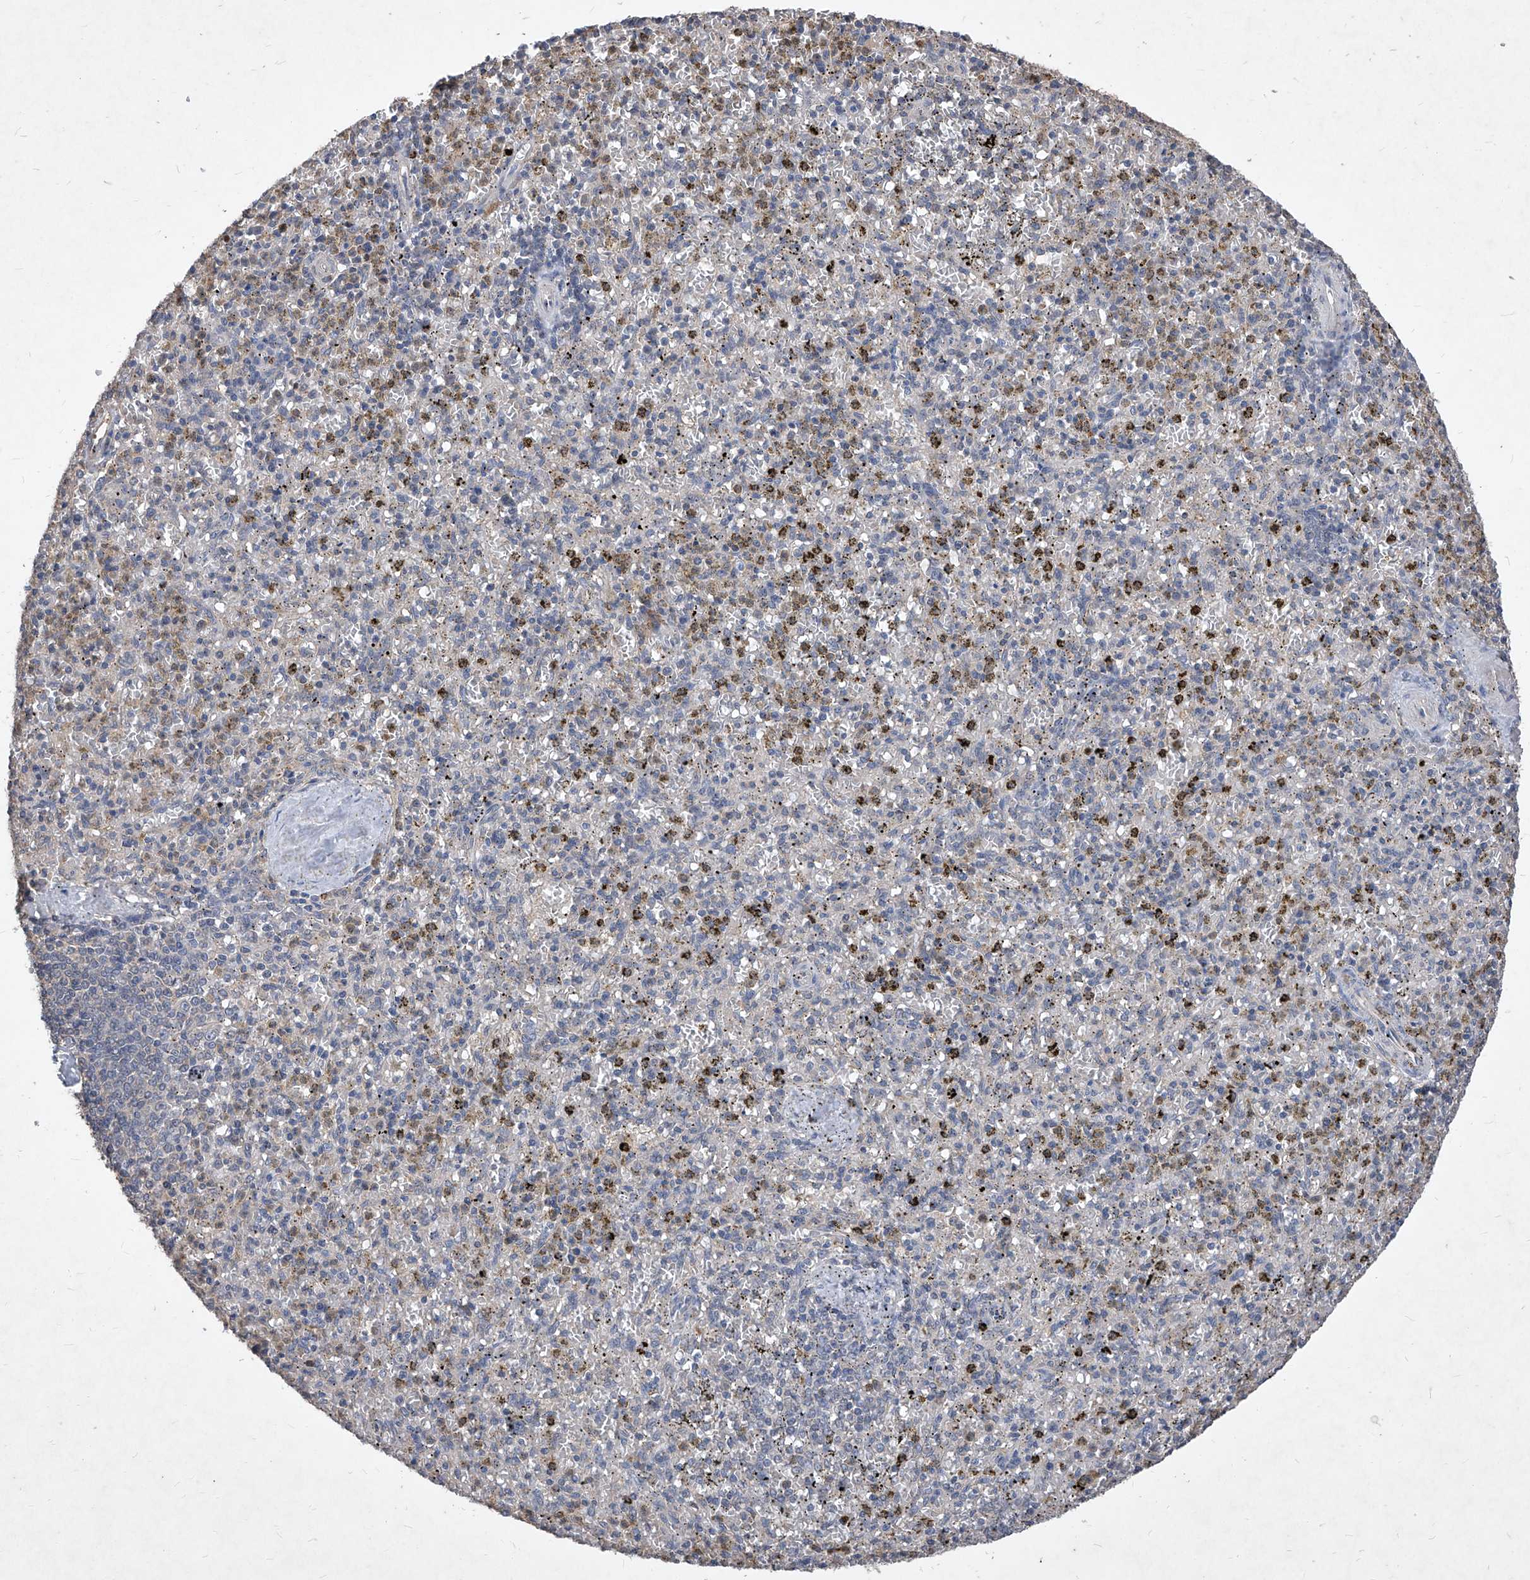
{"staining": {"intensity": "negative", "quantity": "none", "location": "none"}, "tissue": "spleen", "cell_type": "Cells in red pulp", "image_type": "normal", "snomed": [{"axis": "morphology", "description": "Normal tissue, NOS"}, {"axis": "topography", "description": "Spleen"}], "caption": "DAB (3,3'-diaminobenzidine) immunohistochemical staining of normal spleen shows no significant positivity in cells in red pulp.", "gene": "SYNGR1", "patient": {"sex": "male", "age": 72}}